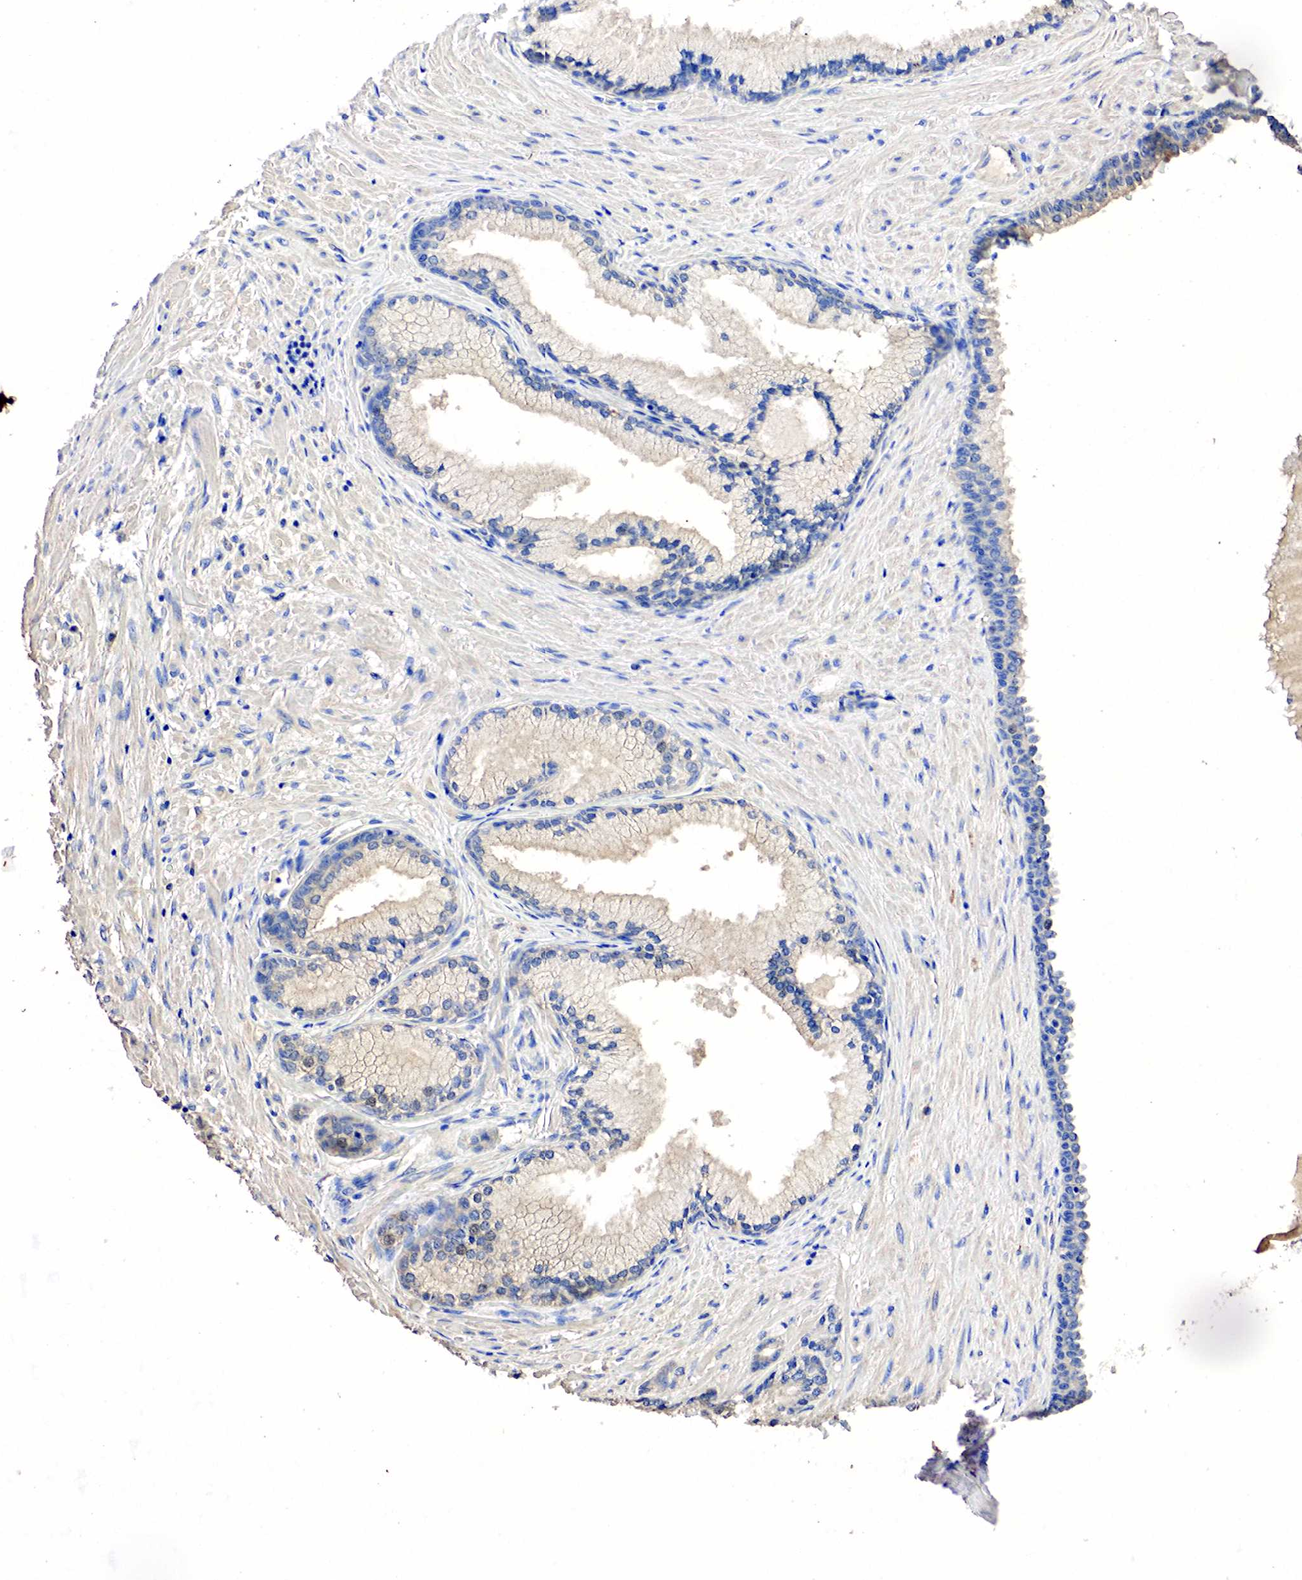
{"staining": {"intensity": "weak", "quantity": "<25%", "location": "cytoplasmic/membranous,nuclear"}, "tissue": "prostate cancer", "cell_type": "Tumor cells", "image_type": "cancer", "snomed": [{"axis": "morphology", "description": "Adenocarcinoma, High grade"}, {"axis": "topography", "description": "Prostate"}], "caption": "This is an IHC histopathology image of prostate adenocarcinoma (high-grade). There is no staining in tumor cells.", "gene": "SST", "patient": {"sex": "male", "age": 64}}